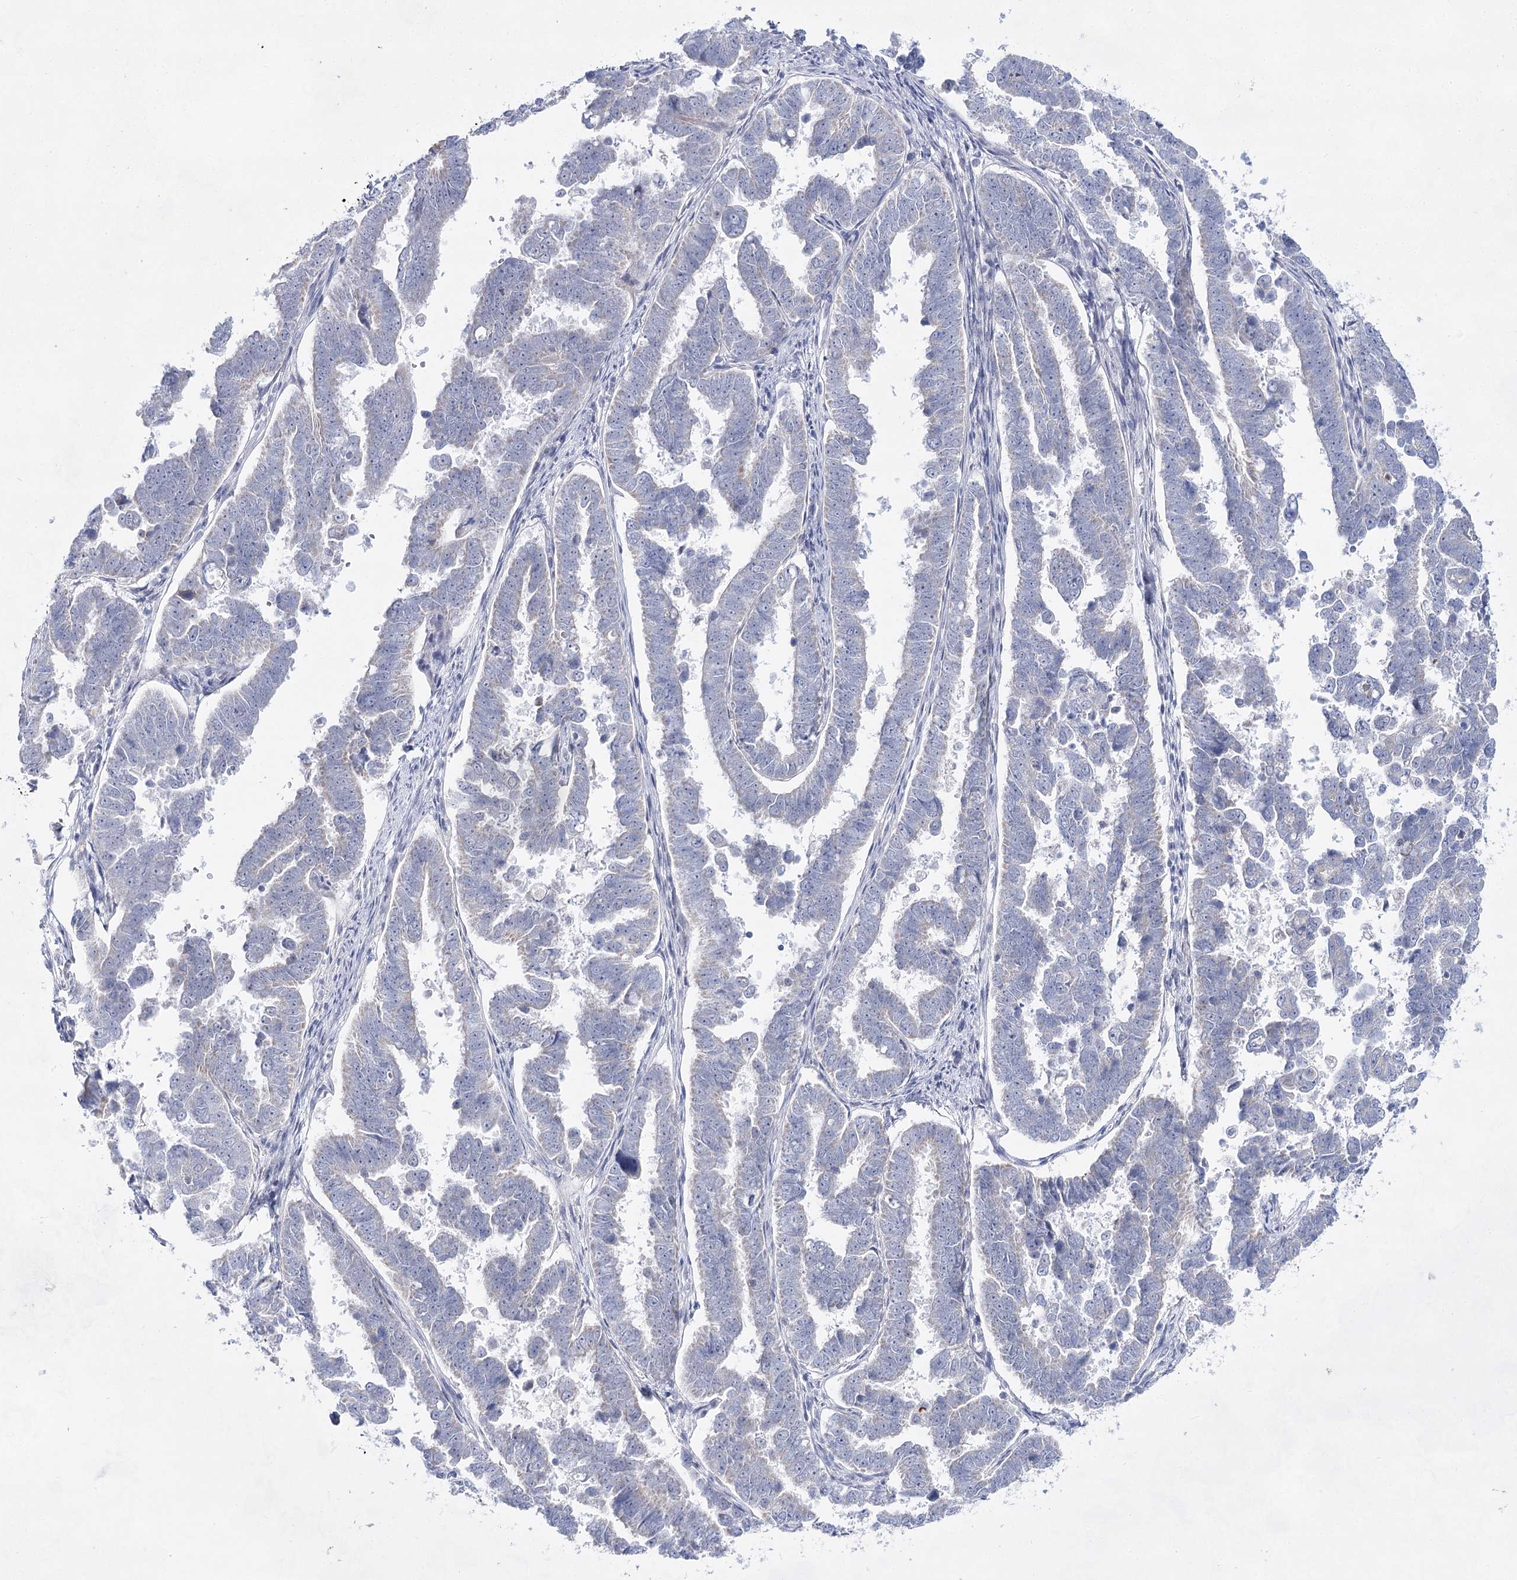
{"staining": {"intensity": "negative", "quantity": "none", "location": "none"}, "tissue": "endometrial cancer", "cell_type": "Tumor cells", "image_type": "cancer", "snomed": [{"axis": "morphology", "description": "Adenocarcinoma, NOS"}, {"axis": "topography", "description": "Endometrium"}], "caption": "An image of endometrial cancer (adenocarcinoma) stained for a protein demonstrates no brown staining in tumor cells.", "gene": "BPHL", "patient": {"sex": "female", "age": 75}}